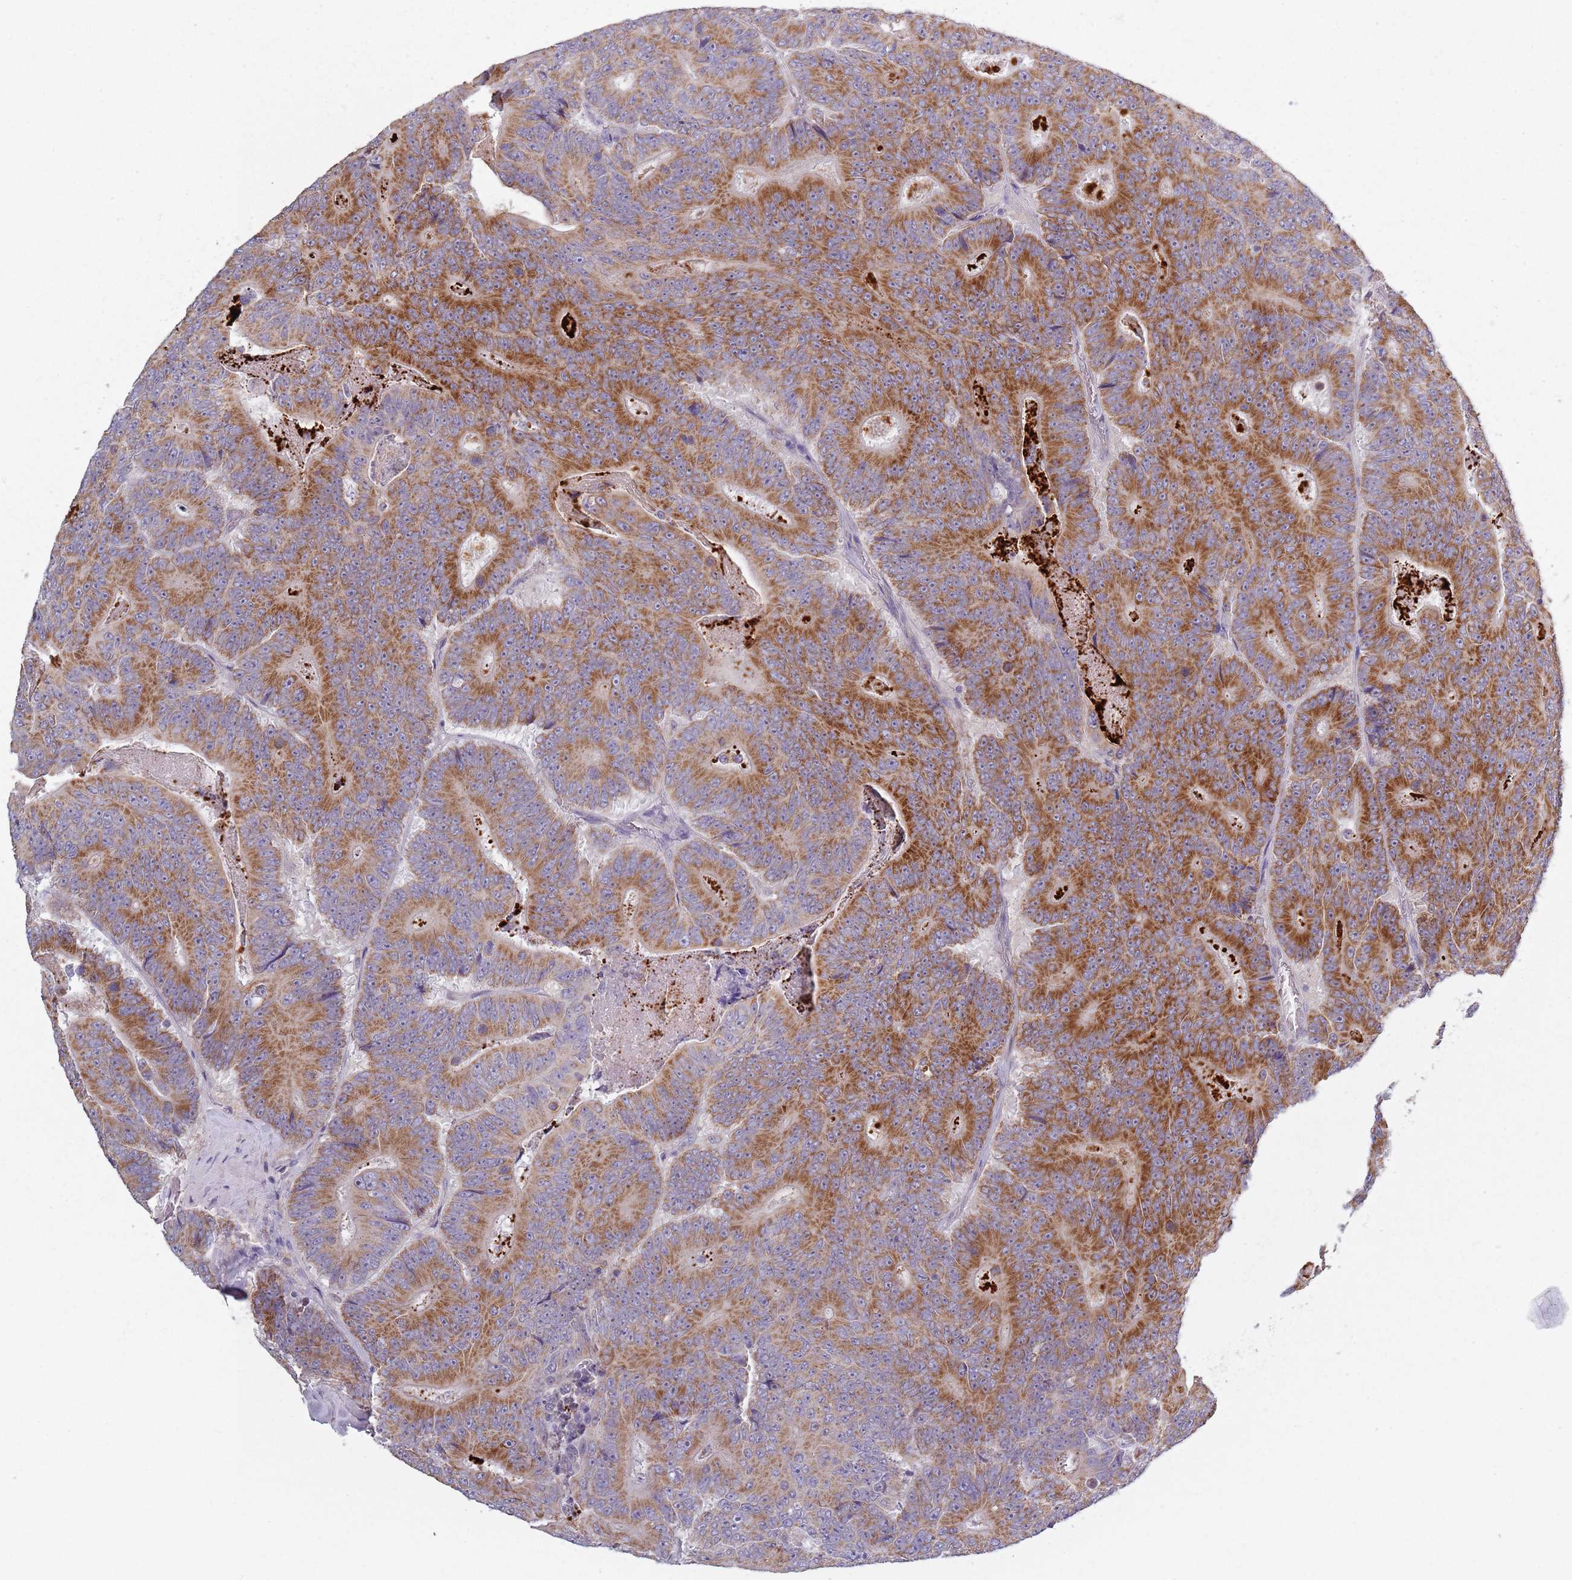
{"staining": {"intensity": "strong", "quantity": ">75%", "location": "cytoplasmic/membranous"}, "tissue": "colorectal cancer", "cell_type": "Tumor cells", "image_type": "cancer", "snomed": [{"axis": "morphology", "description": "Adenocarcinoma, NOS"}, {"axis": "topography", "description": "Colon"}], "caption": "A photomicrograph showing strong cytoplasmic/membranous staining in approximately >75% of tumor cells in colorectal cancer (adenocarcinoma), as visualized by brown immunohistochemical staining.", "gene": "COQ5", "patient": {"sex": "male", "age": 83}}